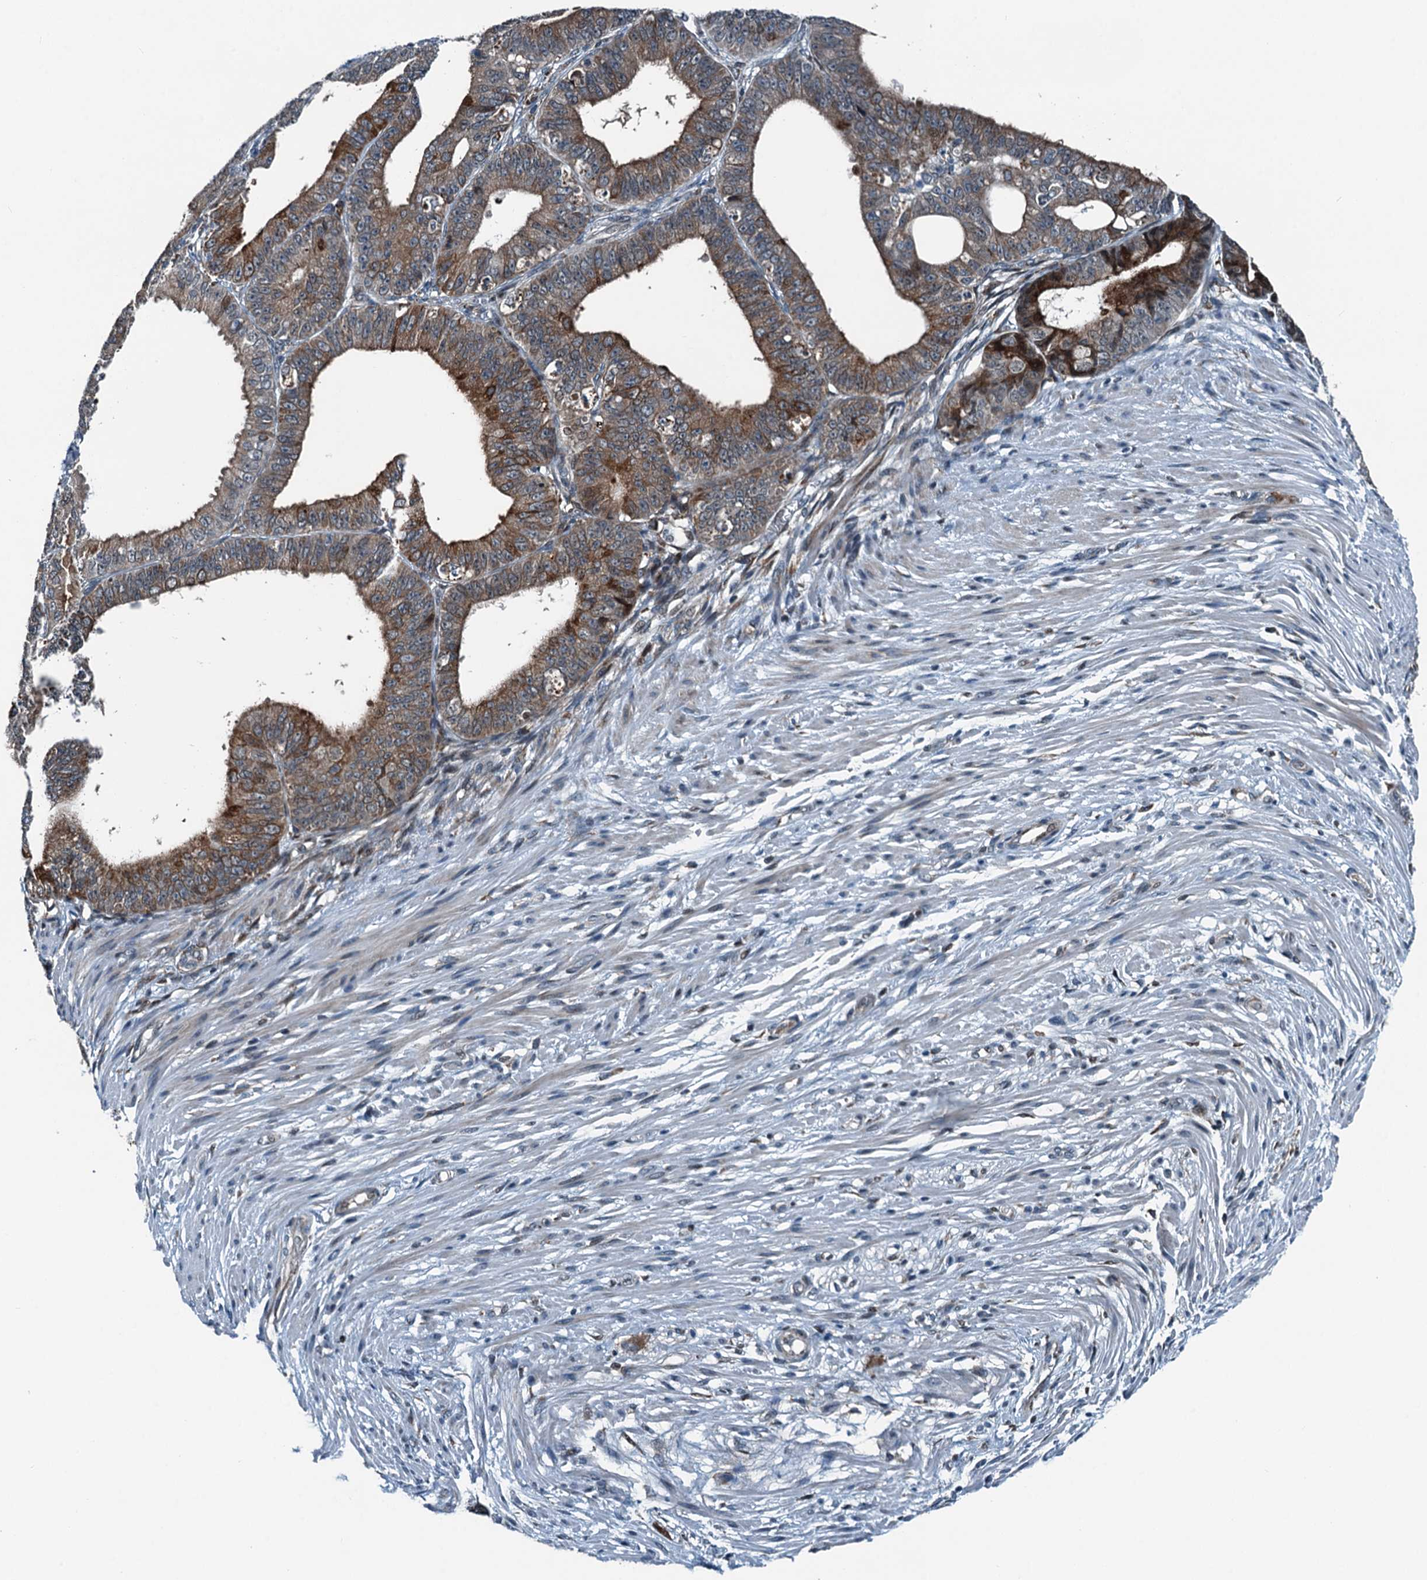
{"staining": {"intensity": "moderate", "quantity": ">75%", "location": "cytoplasmic/membranous,nuclear"}, "tissue": "ovarian cancer", "cell_type": "Tumor cells", "image_type": "cancer", "snomed": [{"axis": "morphology", "description": "Carcinoma, endometroid"}, {"axis": "topography", "description": "Appendix"}, {"axis": "topography", "description": "Ovary"}], "caption": "Tumor cells demonstrate moderate cytoplasmic/membranous and nuclear positivity in about >75% of cells in ovarian cancer. (DAB (3,3'-diaminobenzidine) IHC with brightfield microscopy, high magnification).", "gene": "TAMALIN", "patient": {"sex": "female", "age": 42}}